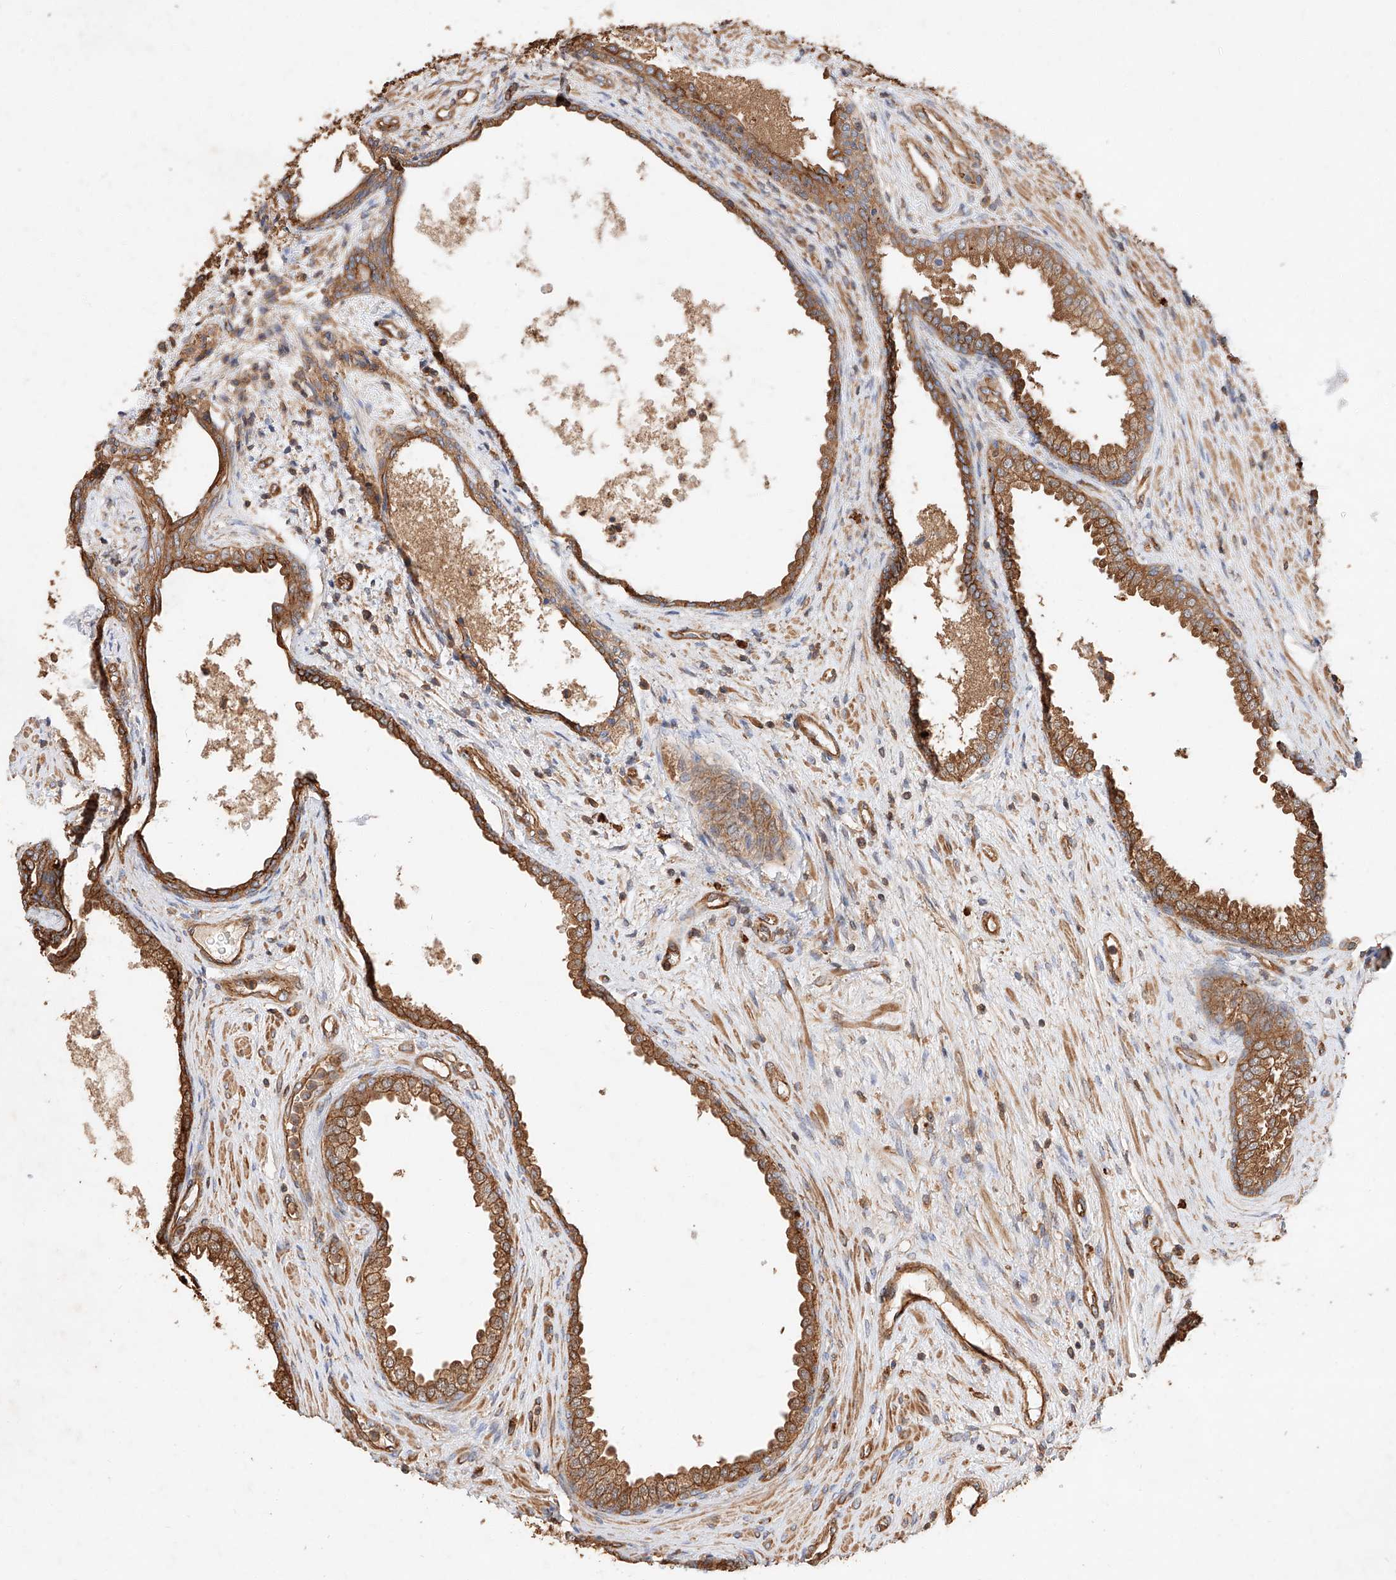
{"staining": {"intensity": "moderate", "quantity": ">75%", "location": "cytoplasmic/membranous"}, "tissue": "prostate", "cell_type": "Glandular cells", "image_type": "normal", "snomed": [{"axis": "morphology", "description": "Normal tissue, NOS"}, {"axis": "topography", "description": "Prostate"}], "caption": "Prostate stained for a protein displays moderate cytoplasmic/membranous positivity in glandular cells. The staining is performed using DAB brown chromogen to label protein expression. The nuclei are counter-stained blue using hematoxylin.", "gene": "GHDC", "patient": {"sex": "male", "age": 76}}